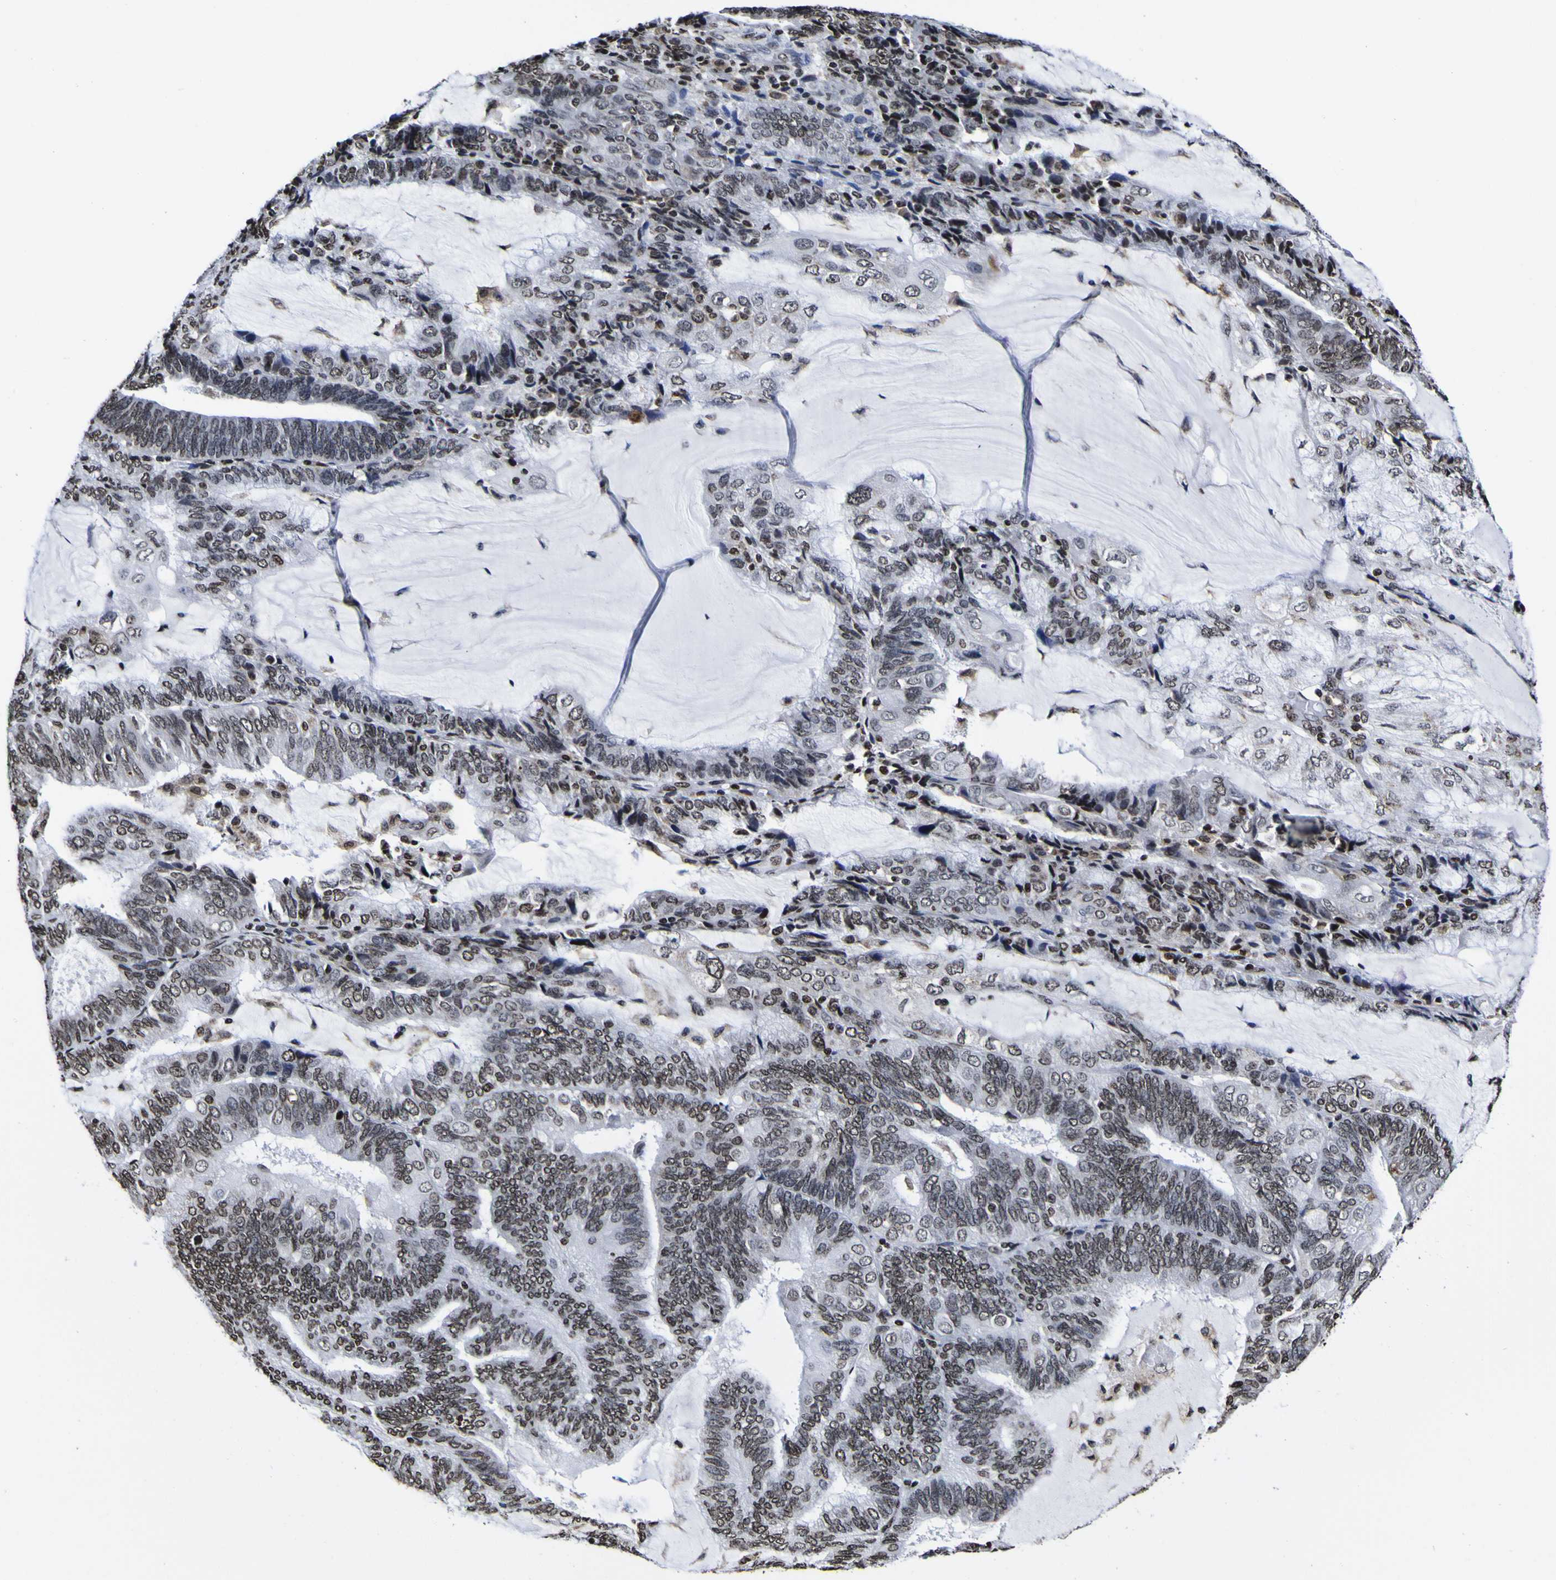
{"staining": {"intensity": "moderate", "quantity": "25%-75%", "location": "nuclear"}, "tissue": "endometrial cancer", "cell_type": "Tumor cells", "image_type": "cancer", "snomed": [{"axis": "morphology", "description": "Adenocarcinoma, NOS"}, {"axis": "topography", "description": "Endometrium"}], "caption": "Endometrial cancer stained for a protein (brown) reveals moderate nuclear positive positivity in approximately 25%-75% of tumor cells.", "gene": "PIAS1", "patient": {"sex": "female", "age": 81}}